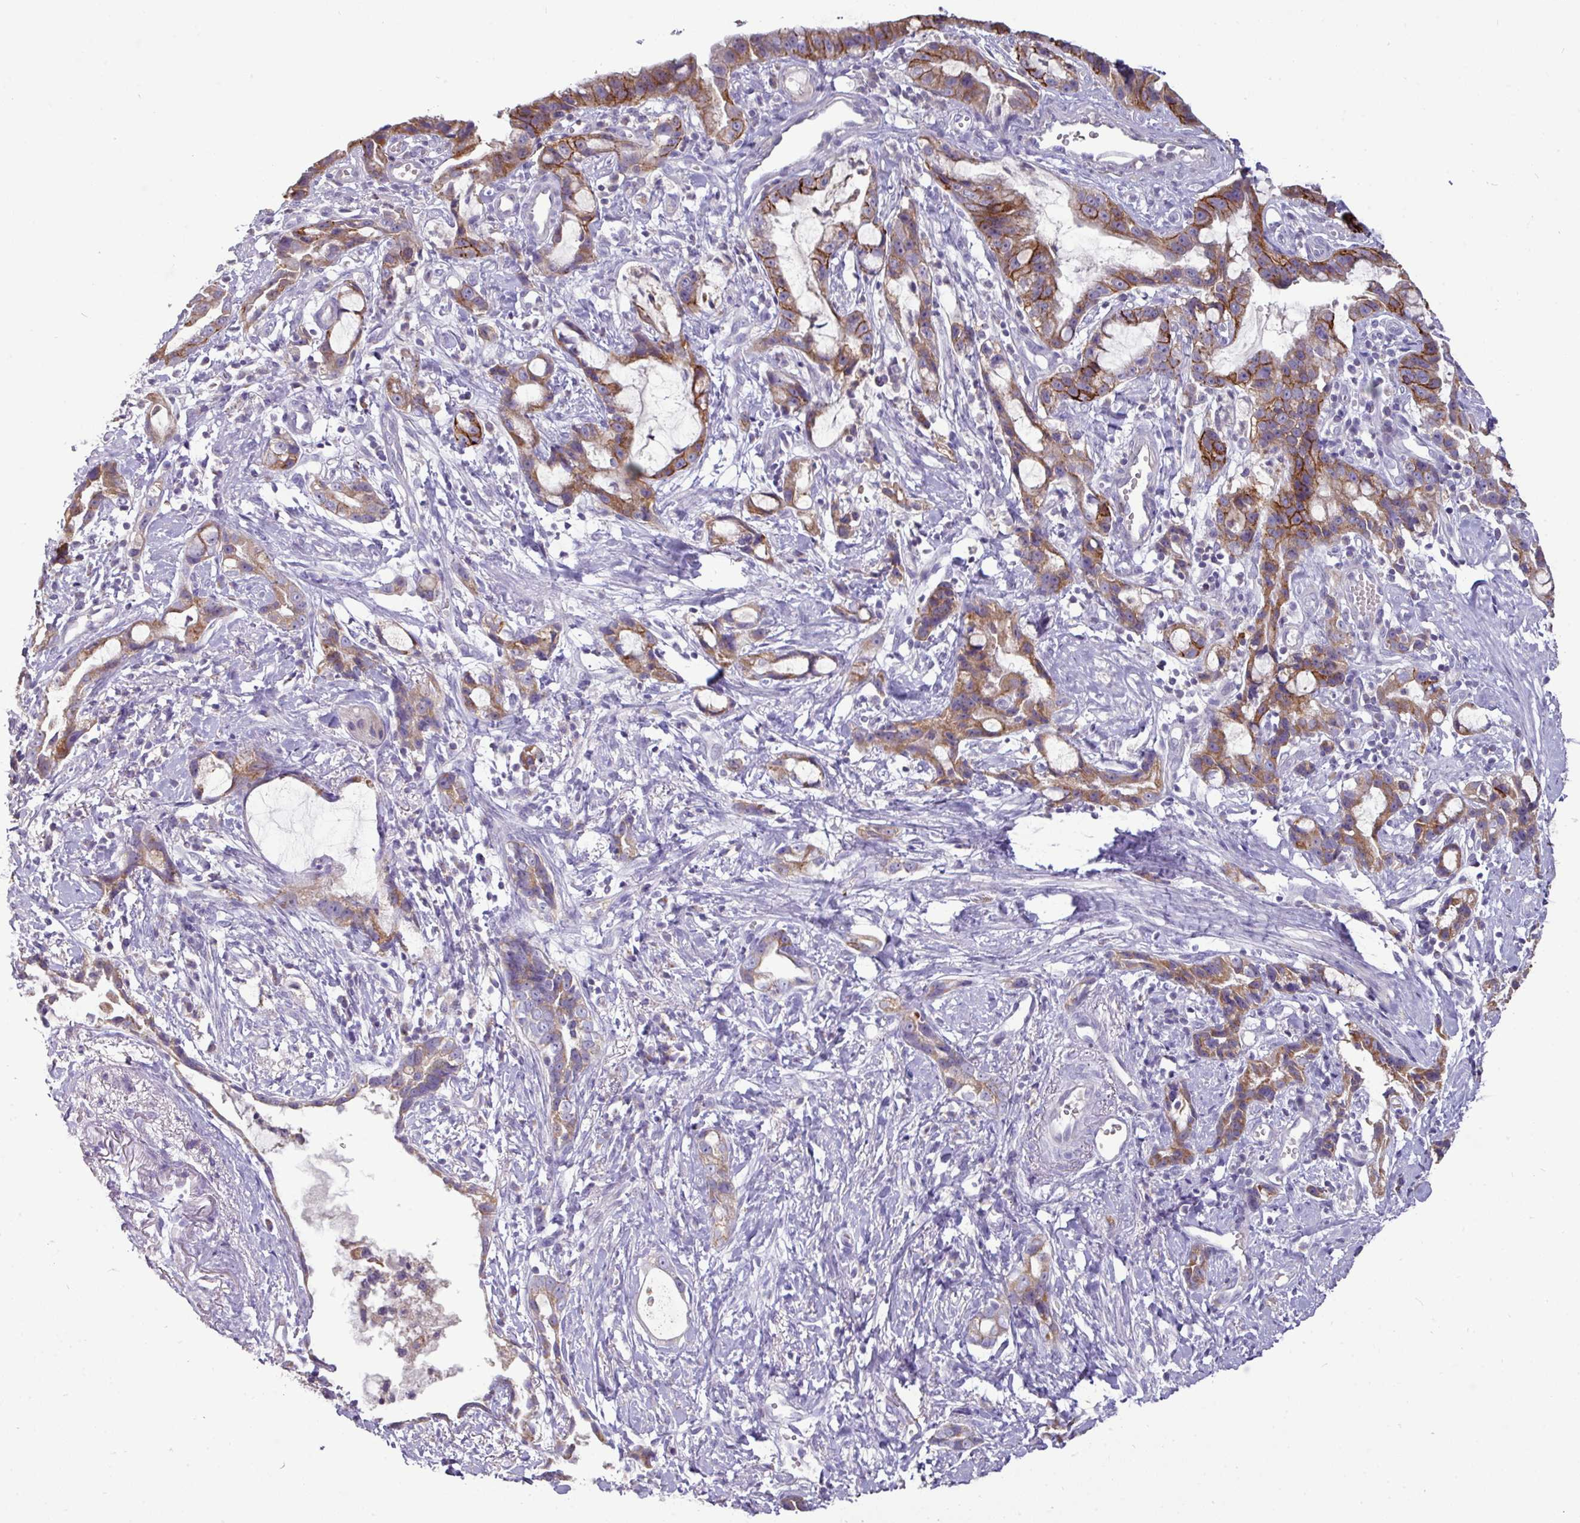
{"staining": {"intensity": "moderate", "quantity": ">75%", "location": "cytoplasmic/membranous"}, "tissue": "stomach cancer", "cell_type": "Tumor cells", "image_type": "cancer", "snomed": [{"axis": "morphology", "description": "Adenocarcinoma, NOS"}, {"axis": "topography", "description": "Stomach"}], "caption": "Moderate cytoplasmic/membranous positivity is identified in about >75% of tumor cells in adenocarcinoma (stomach). (DAB IHC with brightfield microscopy, high magnification).", "gene": "TRAPPC1", "patient": {"sex": "male", "age": 55}}